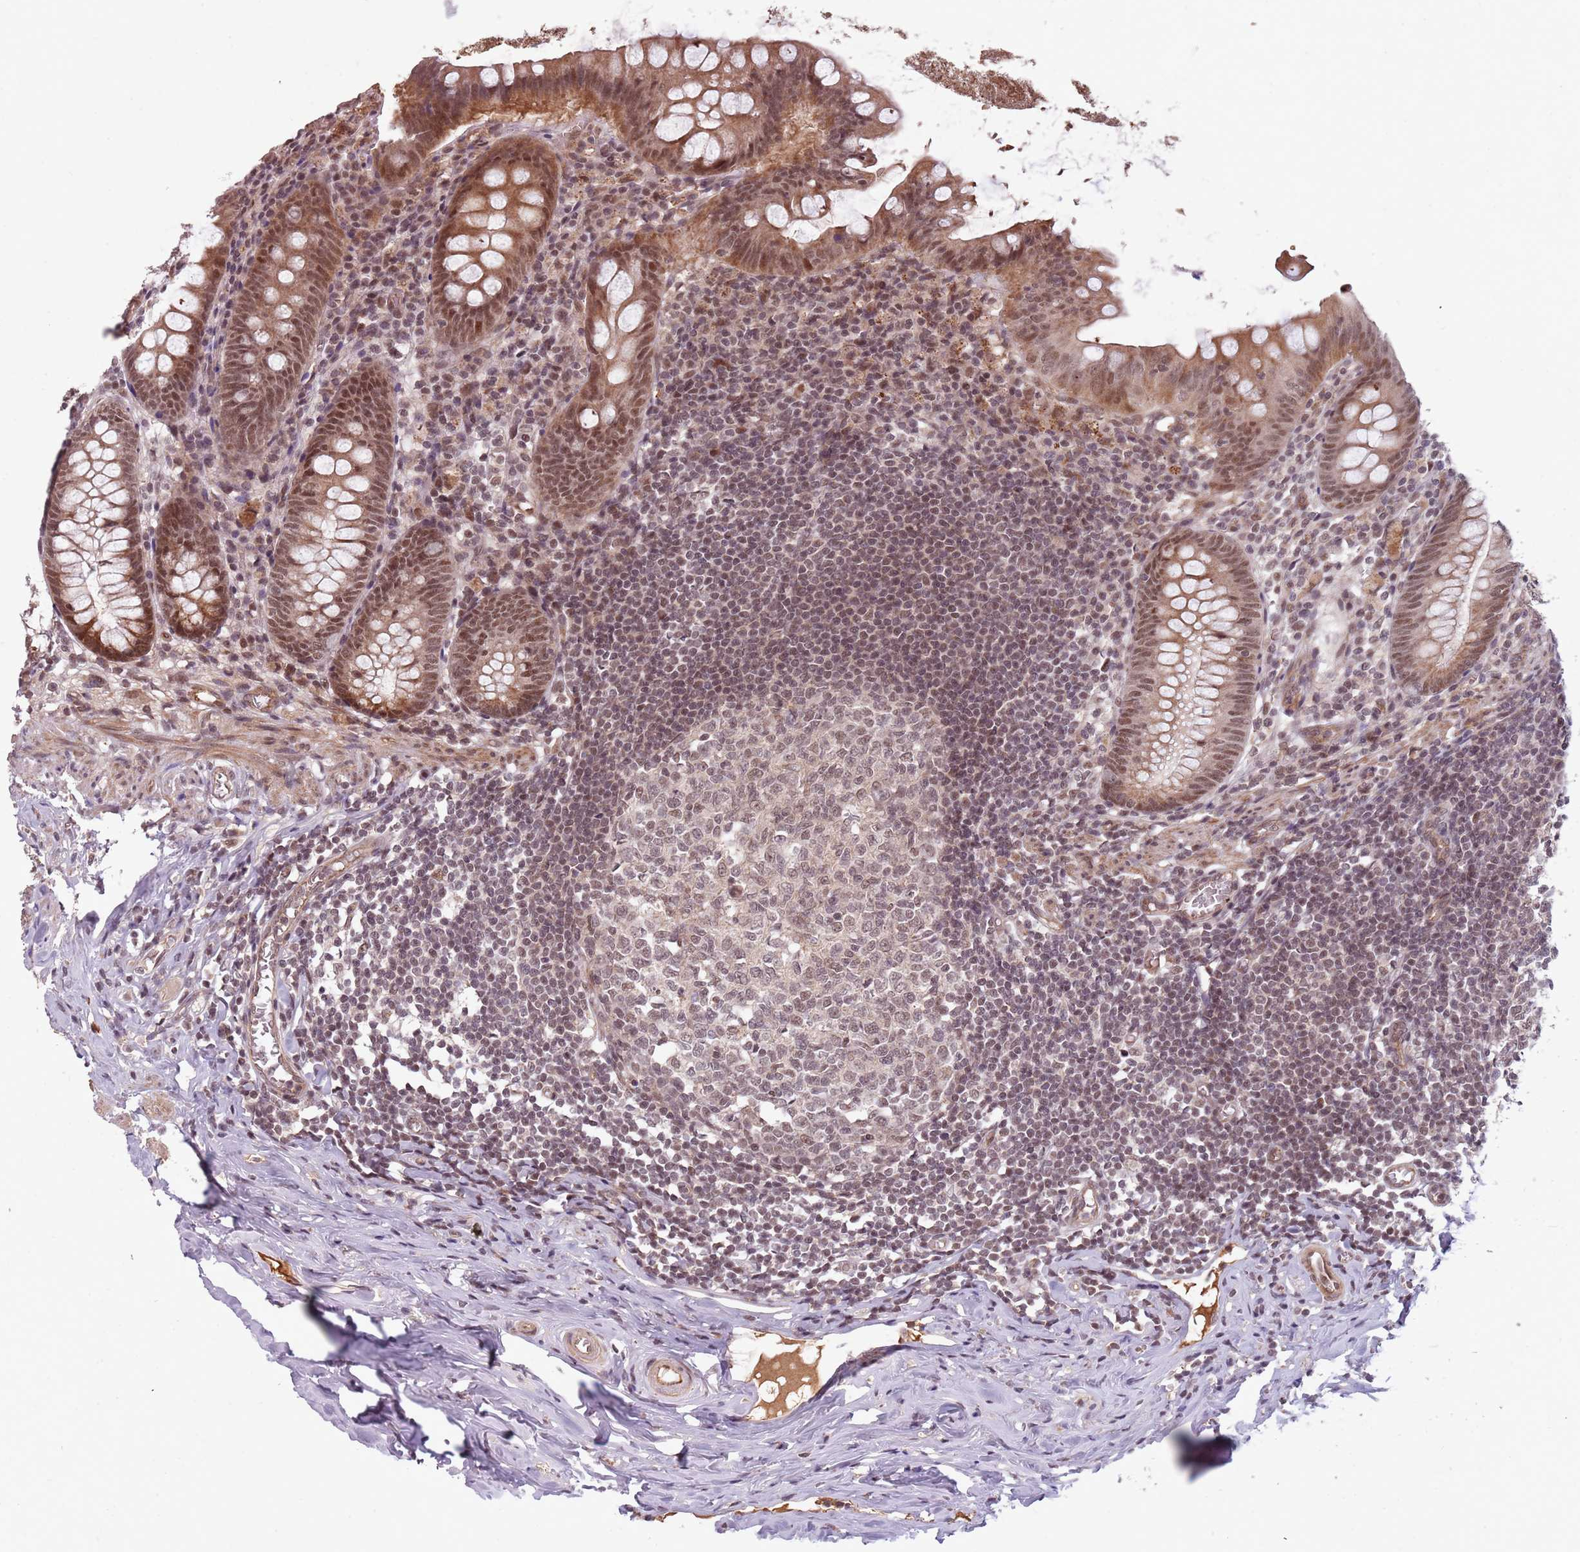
{"staining": {"intensity": "moderate", "quantity": ">75%", "location": "cytoplasmic/membranous,nuclear"}, "tissue": "appendix", "cell_type": "Glandular cells", "image_type": "normal", "snomed": [{"axis": "morphology", "description": "Normal tissue, NOS"}, {"axis": "topography", "description": "Appendix"}], "caption": "A high-resolution photomicrograph shows IHC staining of unremarkable appendix, which exhibits moderate cytoplasmic/membranous,nuclear expression in about >75% of glandular cells.", "gene": "SUDS3", "patient": {"sex": "female", "age": 51}}